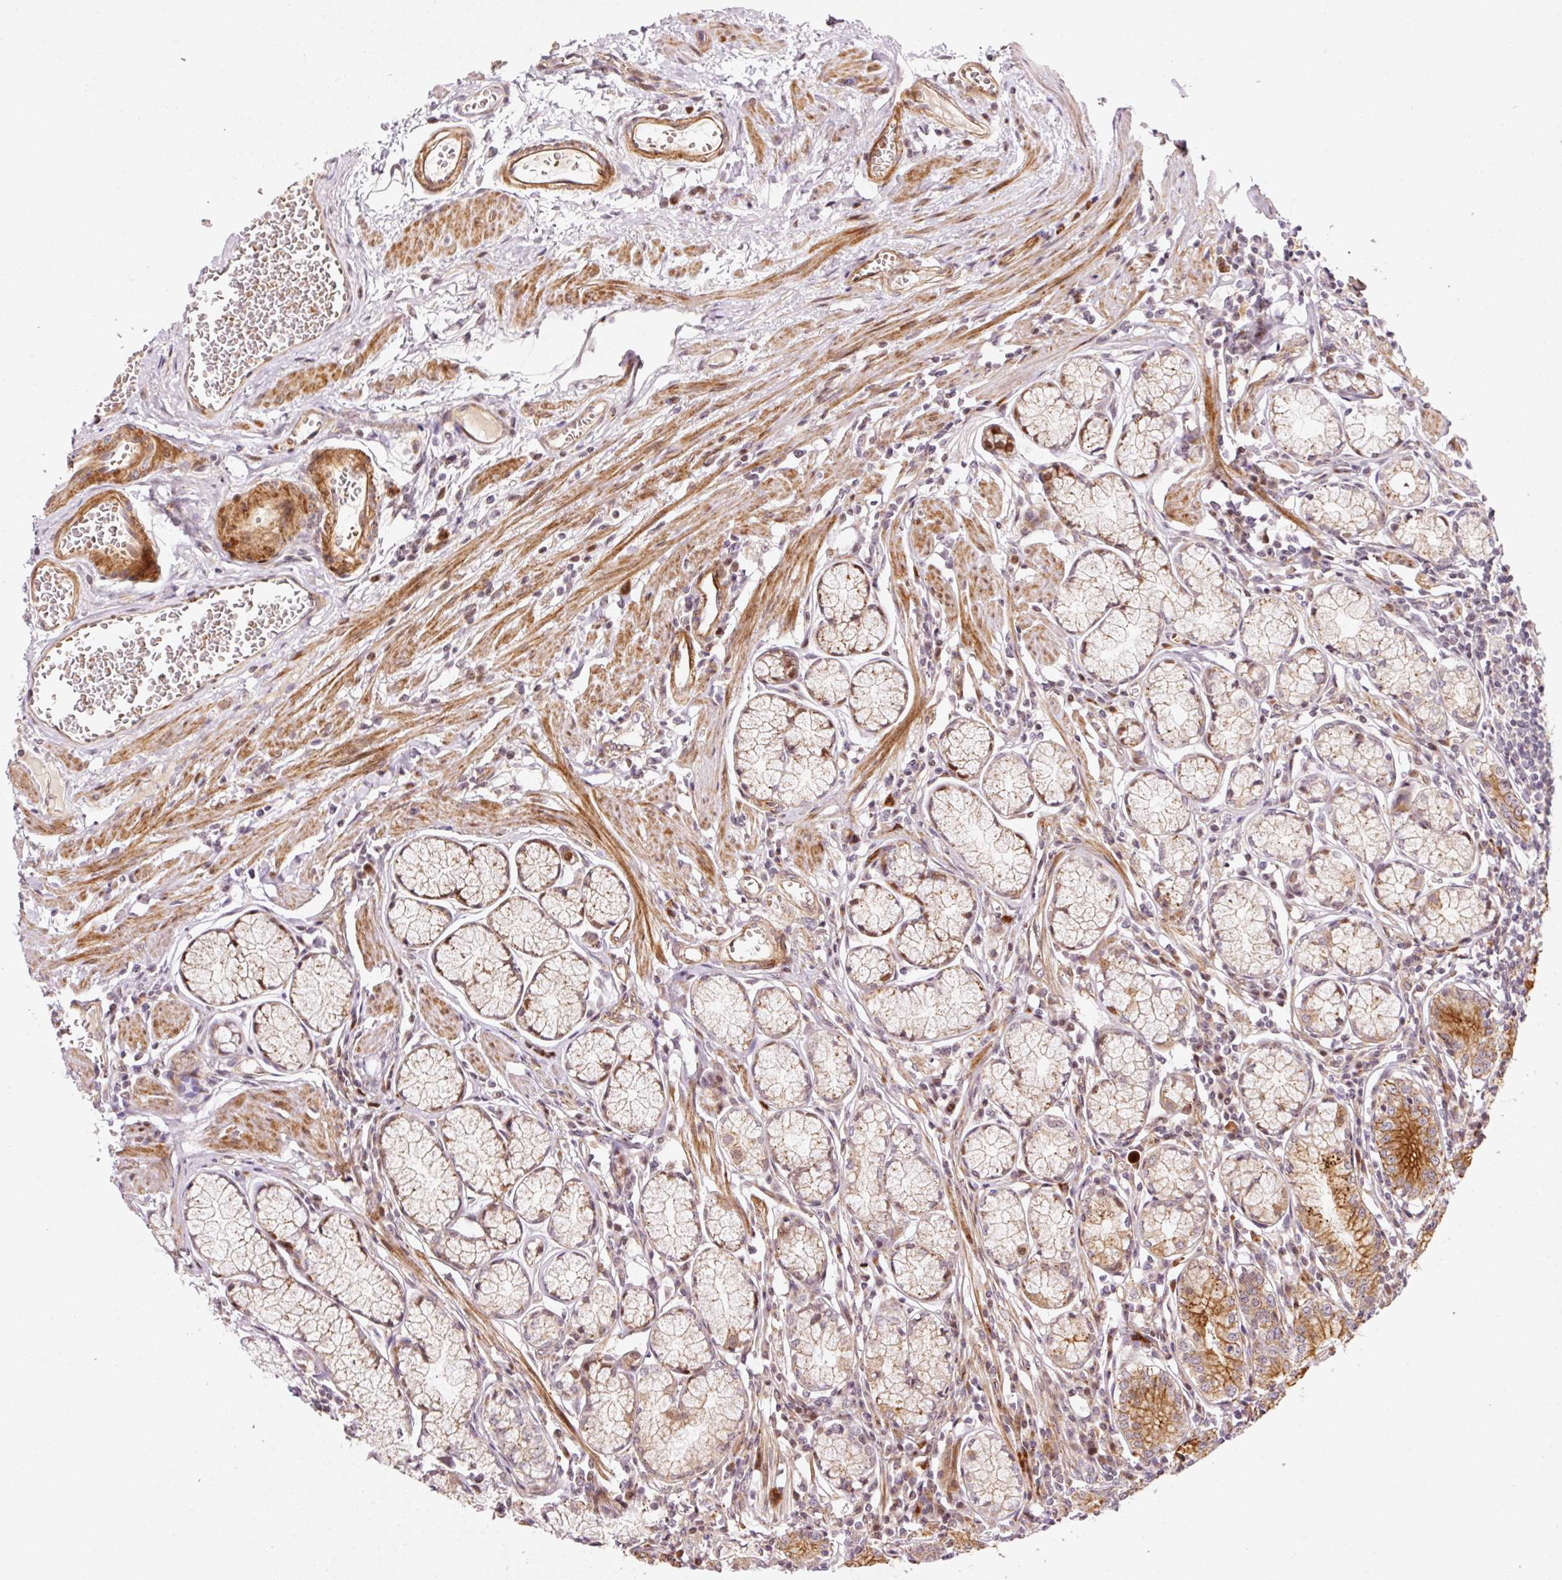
{"staining": {"intensity": "strong", "quantity": ">75%", "location": "cytoplasmic/membranous,nuclear"}, "tissue": "stomach", "cell_type": "Glandular cells", "image_type": "normal", "snomed": [{"axis": "morphology", "description": "Normal tissue, NOS"}, {"axis": "topography", "description": "Stomach"}], "caption": "Immunohistochemical staining of unremarkable stomach displays strong cytoplasmic/membranous,nuclear protein positivity in about >75% of glandular cells.", "gene": "ANKRD20A1", "patient": {"sex": "male", "age": 55}}